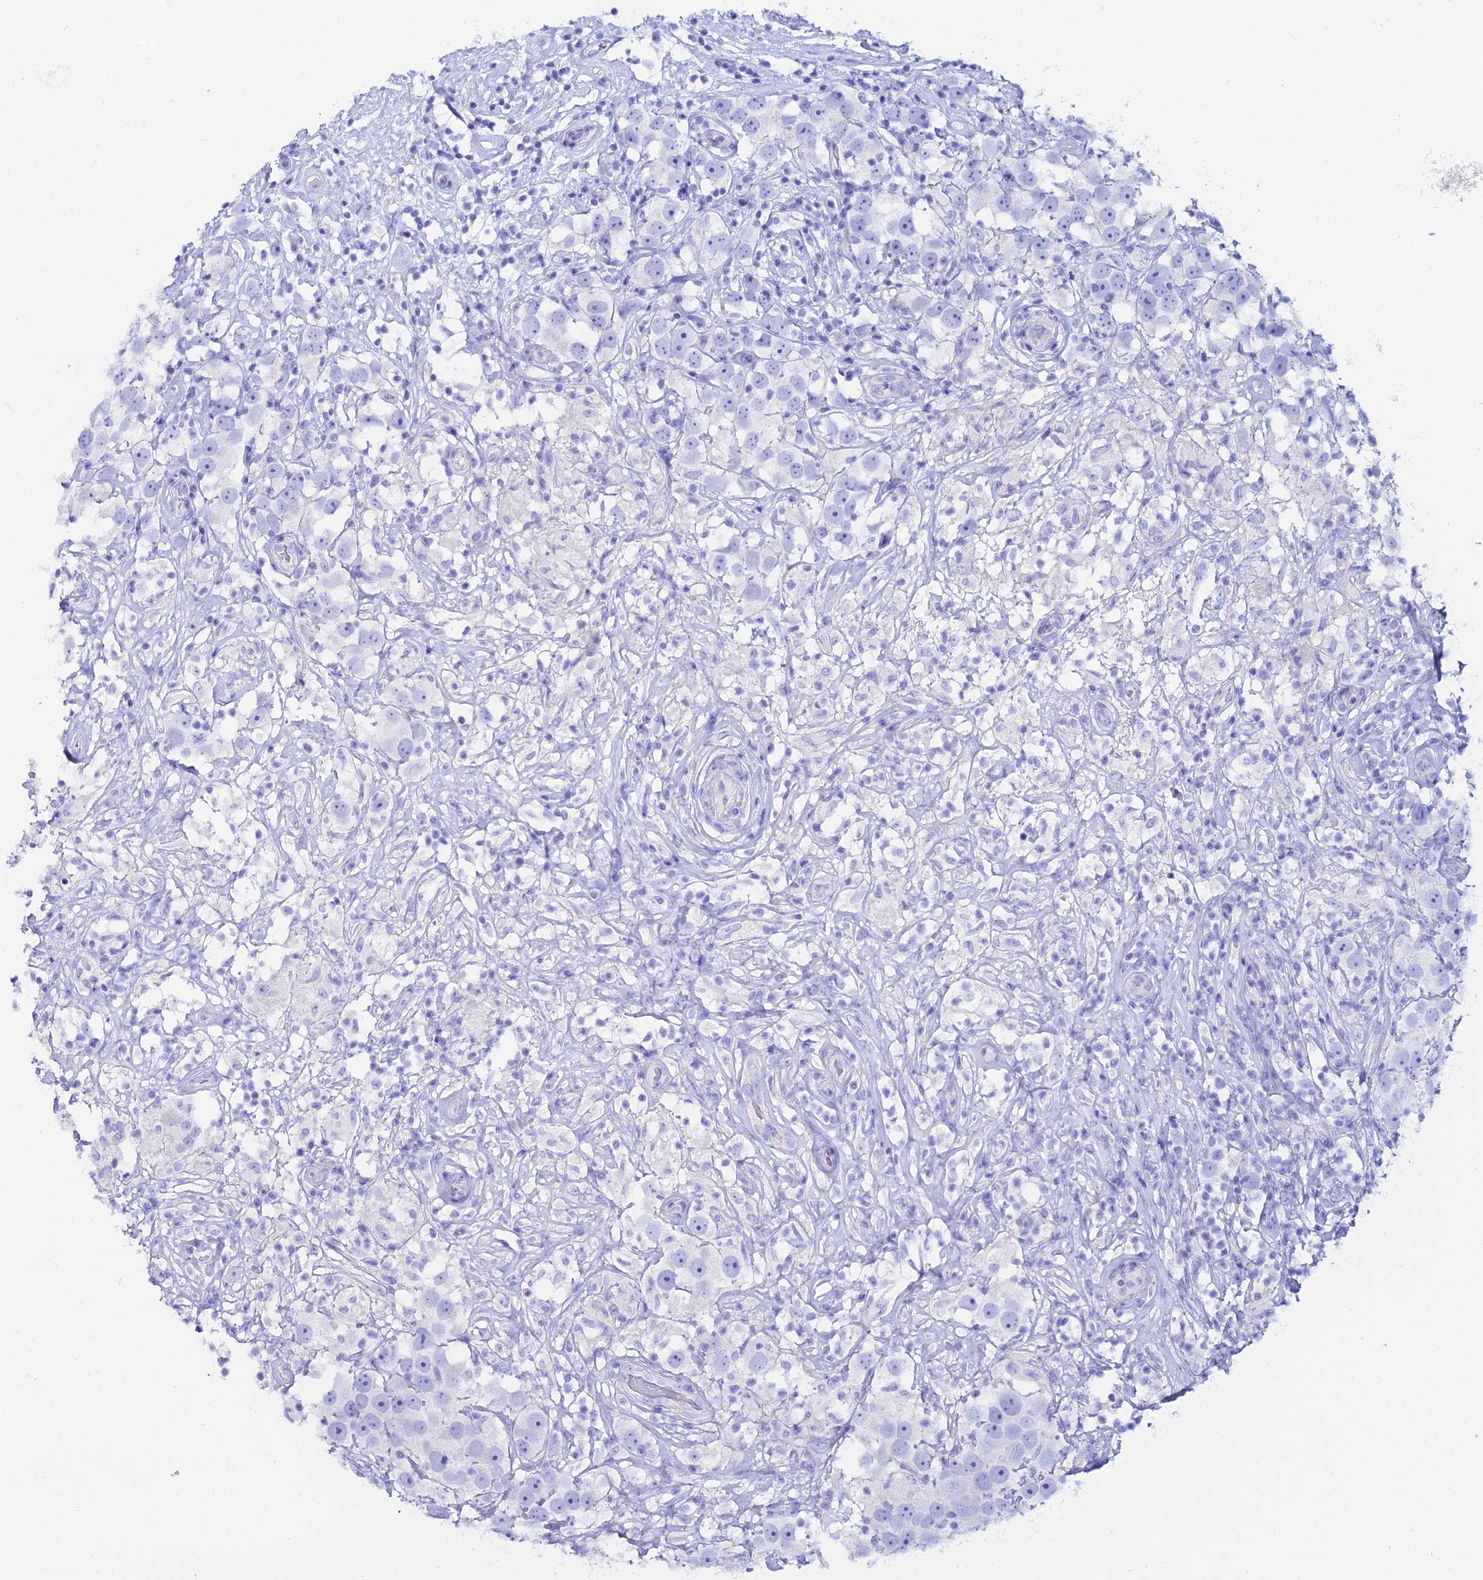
{"staining": {"intensity": "negative", "quantity": "none", "location": "none"}, "tissue": "testis cancer", "cell_type": "Tumor cells", "image_type": "cancer", "snomed": [{"axis": "morphology", "description": "Seminoma, NOS"}, {"axis": "topography", "description": "Testis"}], "caption": "Tumor cells show no significant staining in testis cancer (seminoma).", "gene": "OR4D5", "patient": {"sex": "male", "age": 49}}